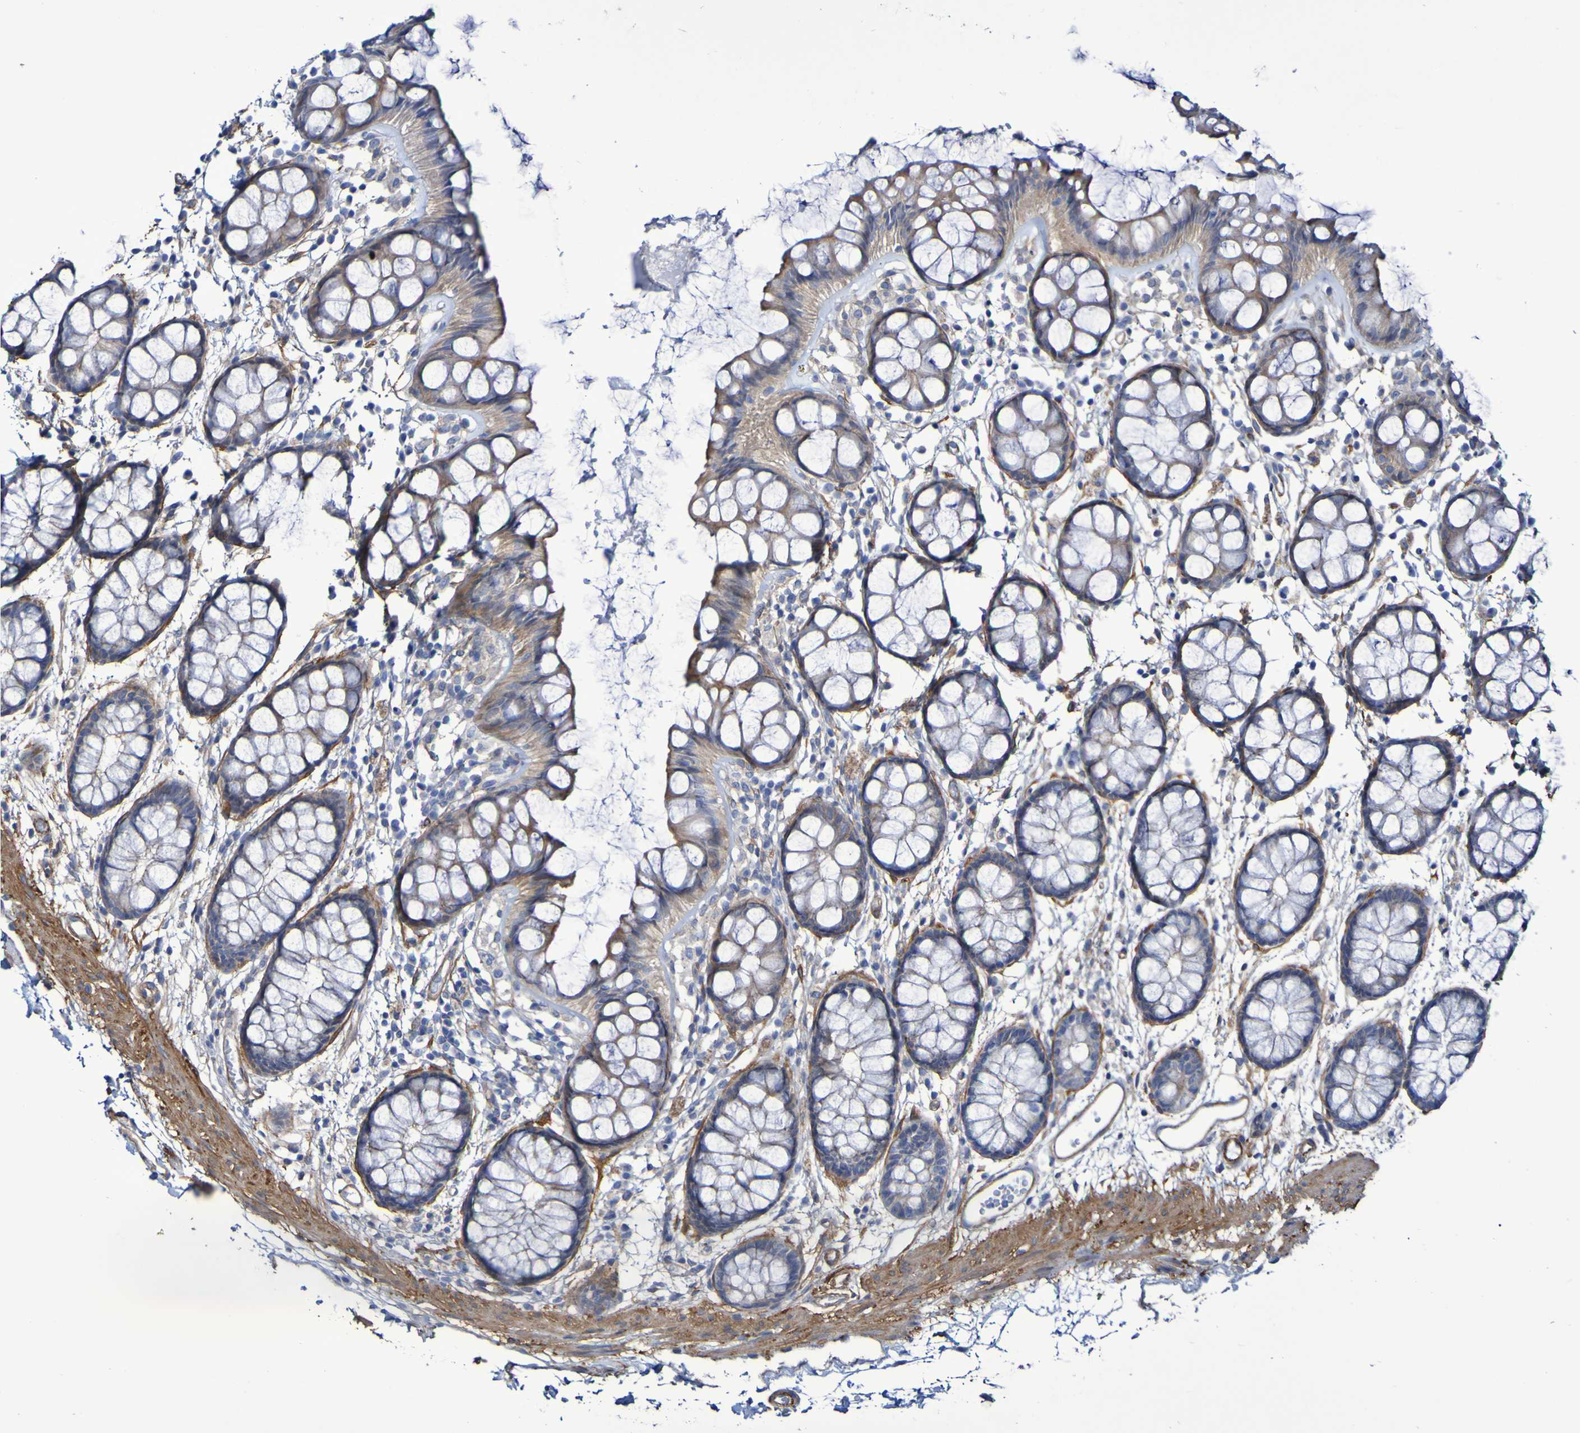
{"staining": {"intensity": "weak", "quantity": ">75%", "location": "cytoplasmic/membranous"}, "tissue": "rectum", "cell_type": "Glandular cells", "image_type": "normal", "snomed": [{"axis": "morphology", "description": "Normal tissue, NOS"}, {"axis": "topography", "description": "Rectum"}], "caption": "Immunohistochemistry micrograph of unremarkable human rectum stained for a protein (brown), which reveals low levels of weak cytoplasmic/membranous staining in about >75% of glandular cells.", "gene": "LPP", "patient": {"sex": "female", "age": 66}}